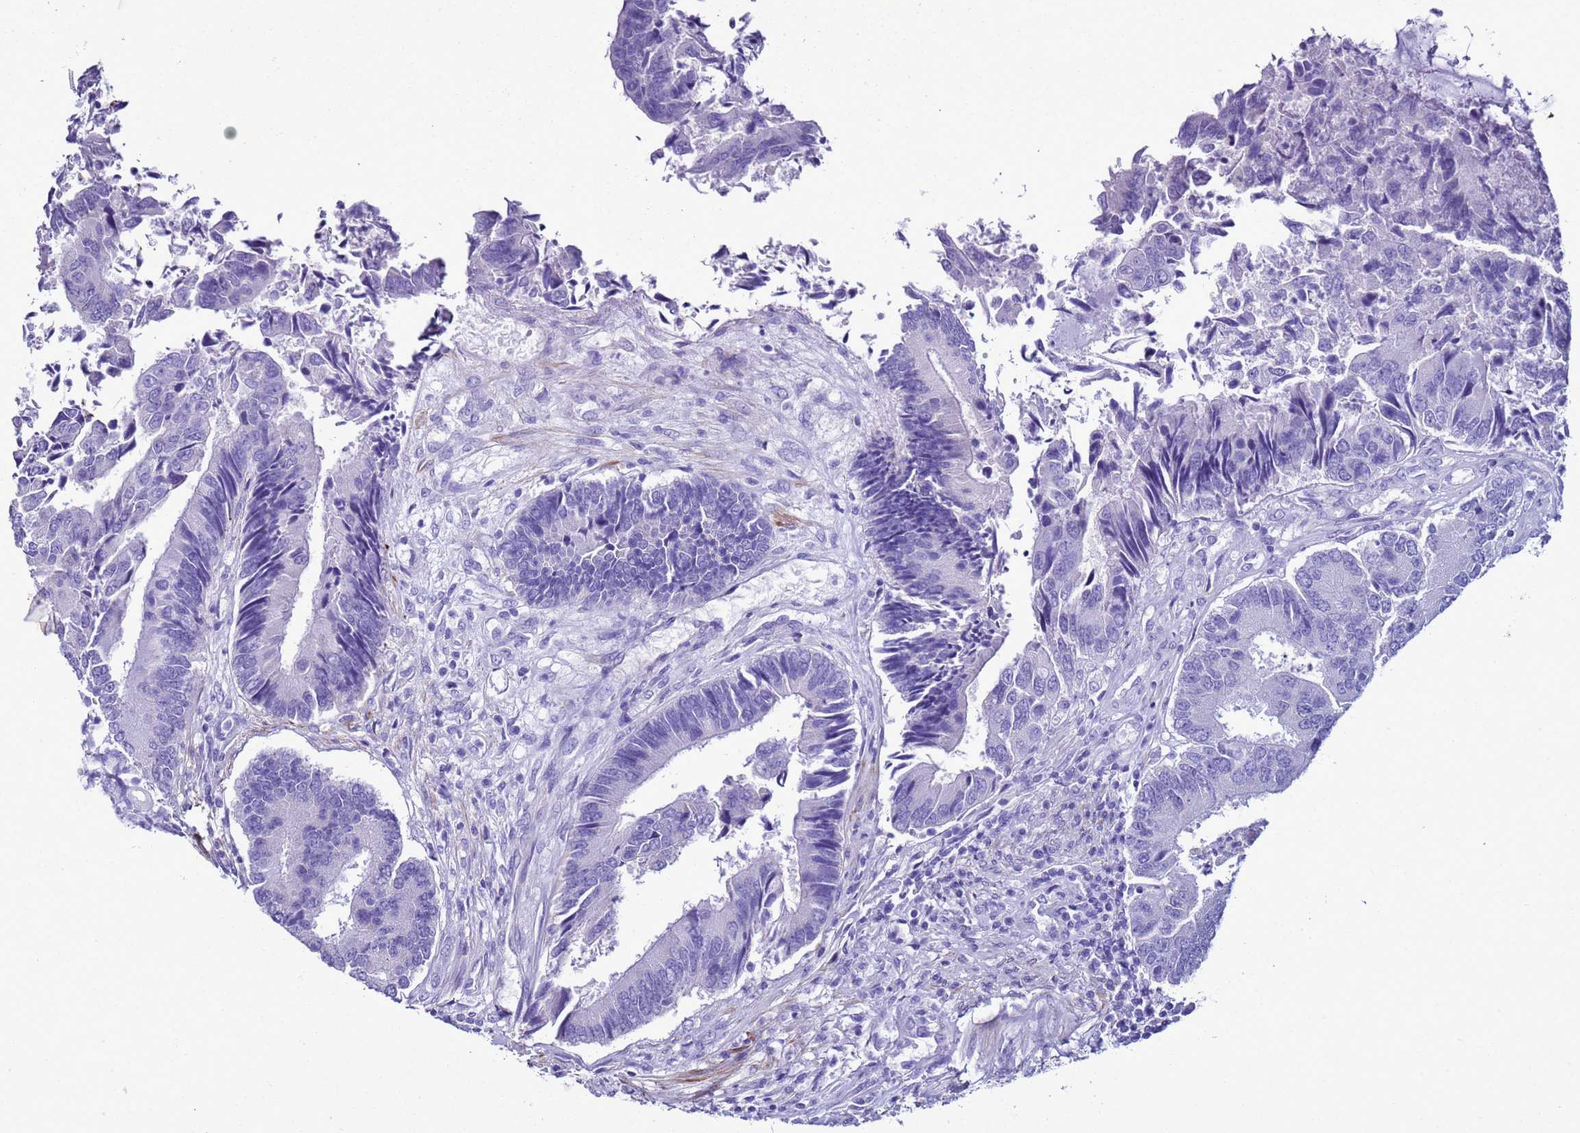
{"staining": {"intensity": "negative", "quantity": "none", "location": "none"}, "tissue": "colorectal cancer", "cell_type": "Tumor cells", "image_type": "cancer", "snomed": [{"axis": "morphology", "description": "Adenocarcinoma, NOS"}, {"axis": "topography", "description": "Colon"}], "caption": "The micrograph displays no staining of tumor cells in colorectal adenocarcinoma. (Brightfield microscopy of DAB (3,3'-diaminobenzidine) immunohistochemistry (IHC) at high magnification).", "gene": "LCMT1", "patient": {"sex": "female", "age": 67}}